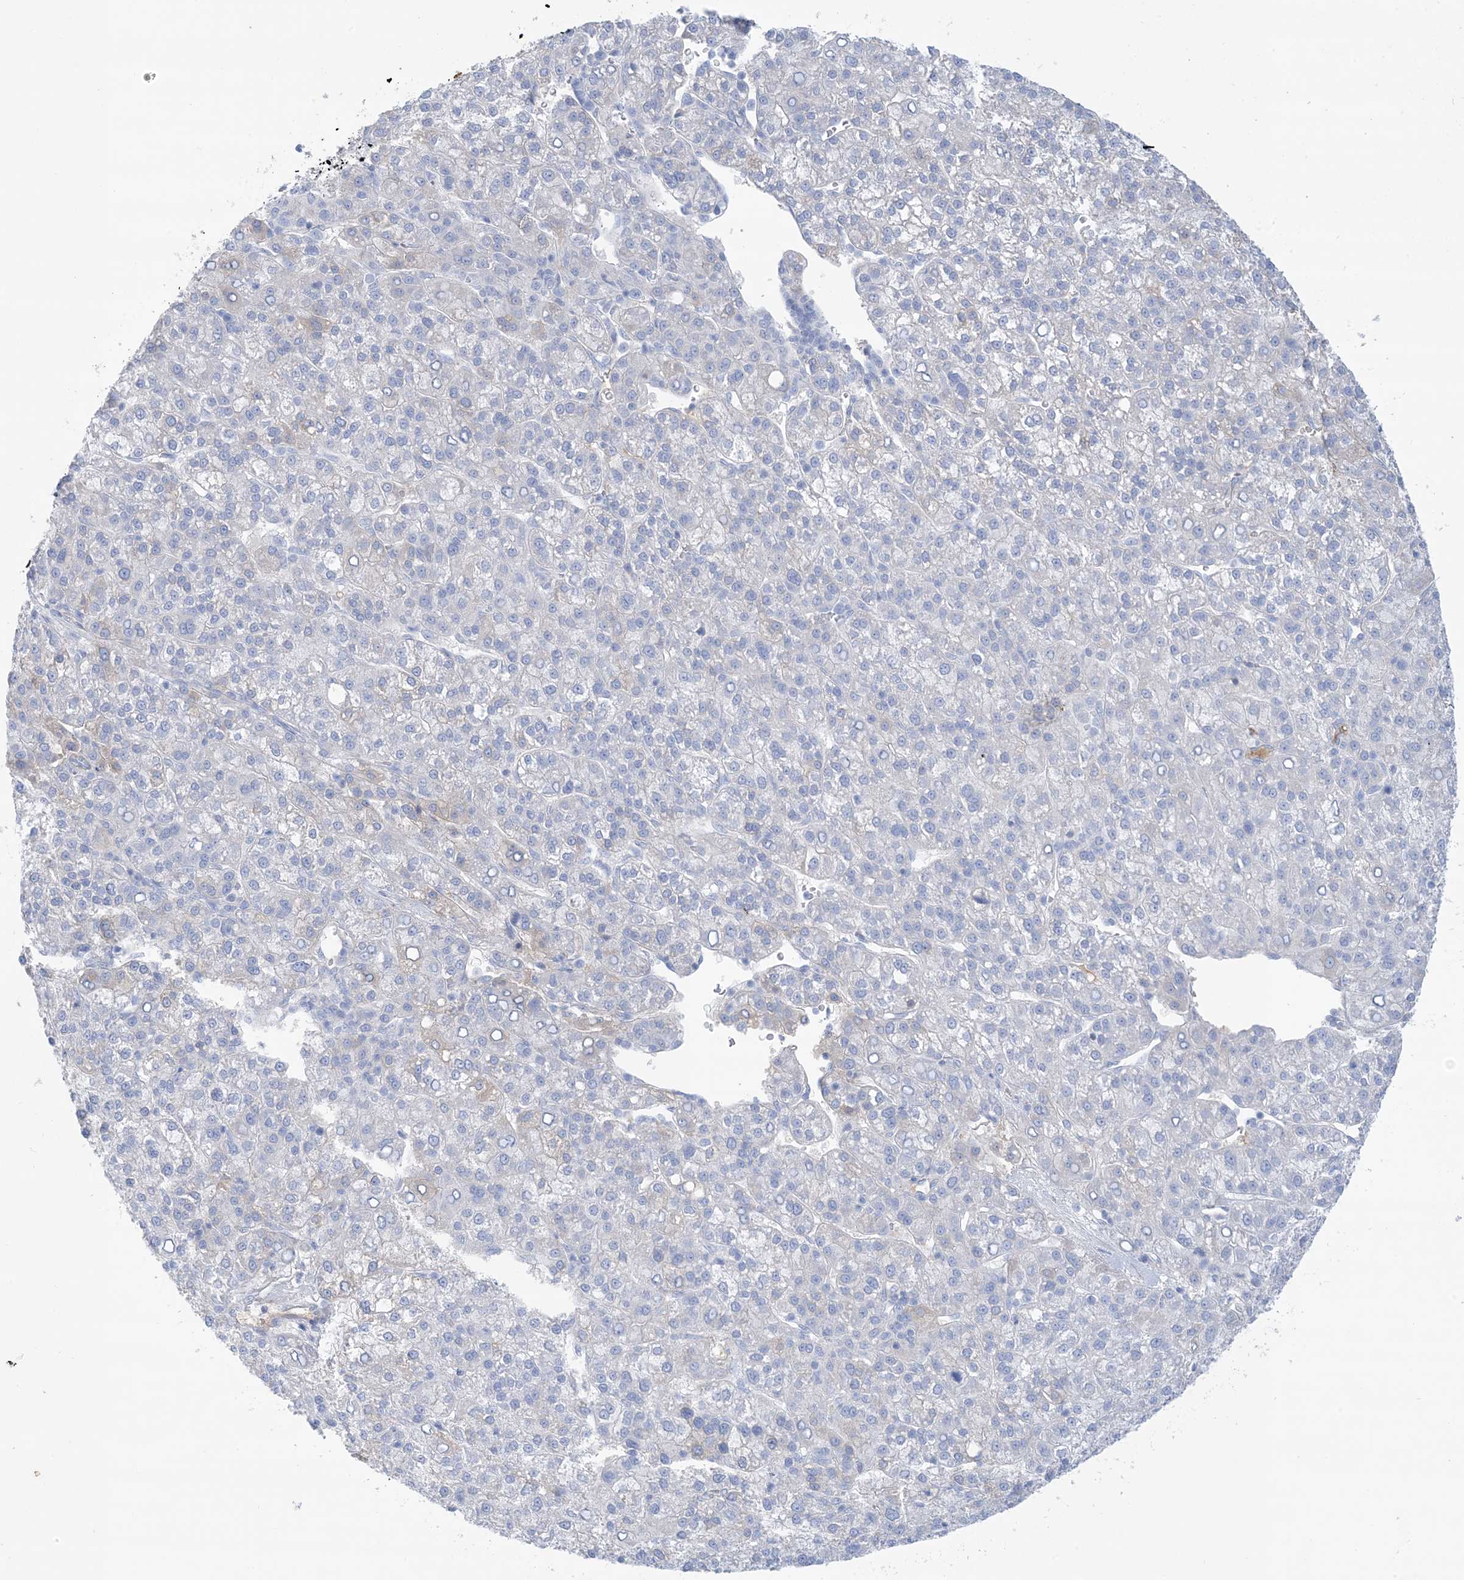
{"staining": {"intensity": "negative", "quantity": "none", "location": "none"}, "tissue": "liver cancer", "cell_type": "Tumor cells", "image_type": "cancer", "snomed": [{"axis": "morphology", "description": "Carcinoma, Hepatocellular, NOS"}, {"axis": "topography", "description": "Liver"}], "caption": "An immunohistochemistry (IHC) photomicrograph of liver cancer (hepatocellular carcinoma) is shown. There is no staining in tumor cells of liver cancer (hepatocellular carcinoma). (DAB IHC, high magnification).", "gene": "ATP11C", "patient": {"sex": "female", "age": 58}}